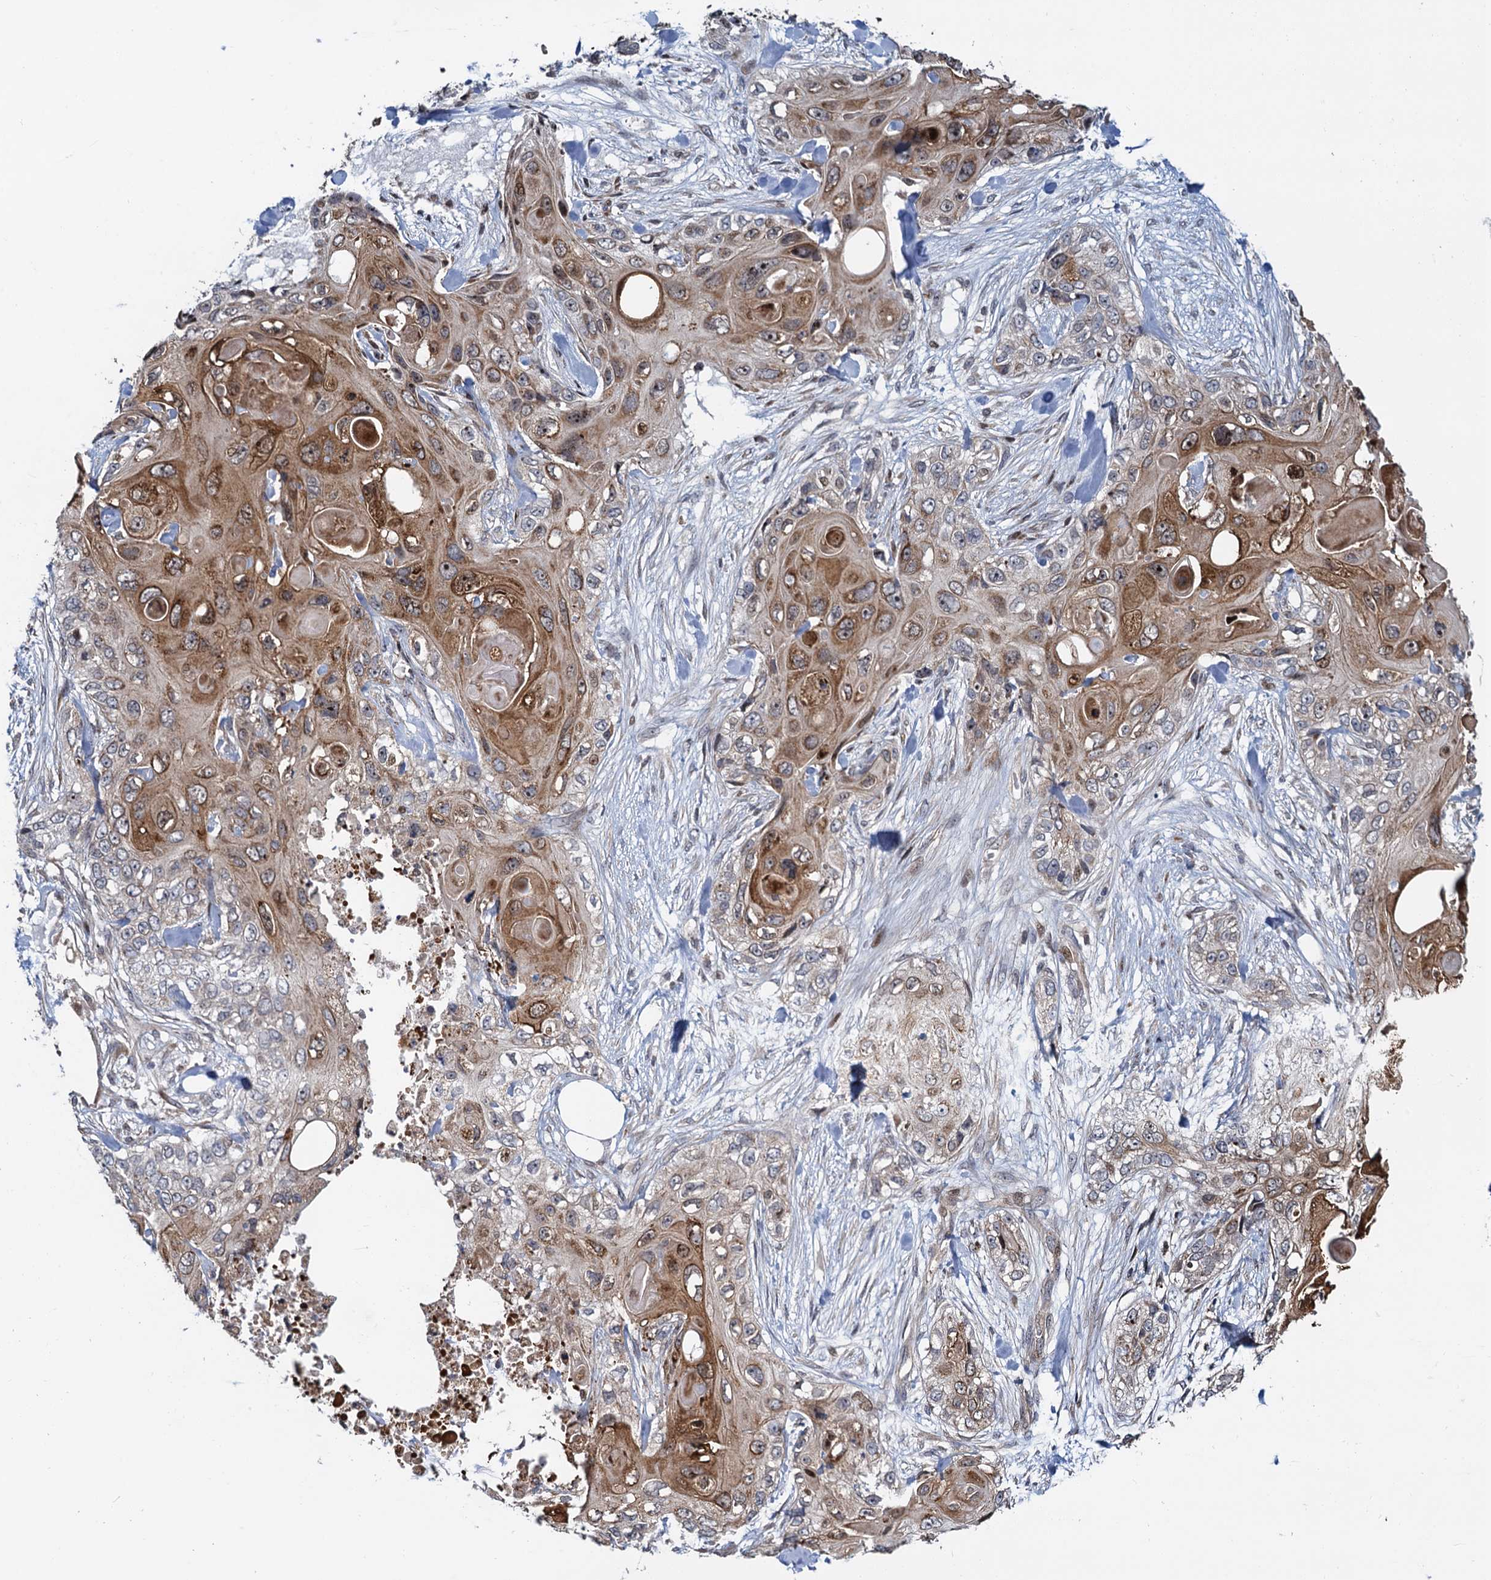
{"staining": {"intensity": "moderate", "quantity": "25%-75%", "location": "cytoplasmic/membranous"}, "tissue": "skin cancer", "cell_type": "Tumor cells", "image_type": "cancer", "snomed": [{"axis": "morphology", "description": "Normal tissue, NOS"}, {"axis": "morphology", "description": "Squamous cell carcinoma, NOS"}, {"axis": "topography", "description": "Skin"}], "caption": "A histopathology image showing moderate cytoplasmic/membranous expression in approximately 25%-75% of tumor cells in squamous cell carcinoma (skin), as visualized by brown immunohistochemical staining.", "gene": "ATOSA", "patient": {"sex": "male", "age": 72}}